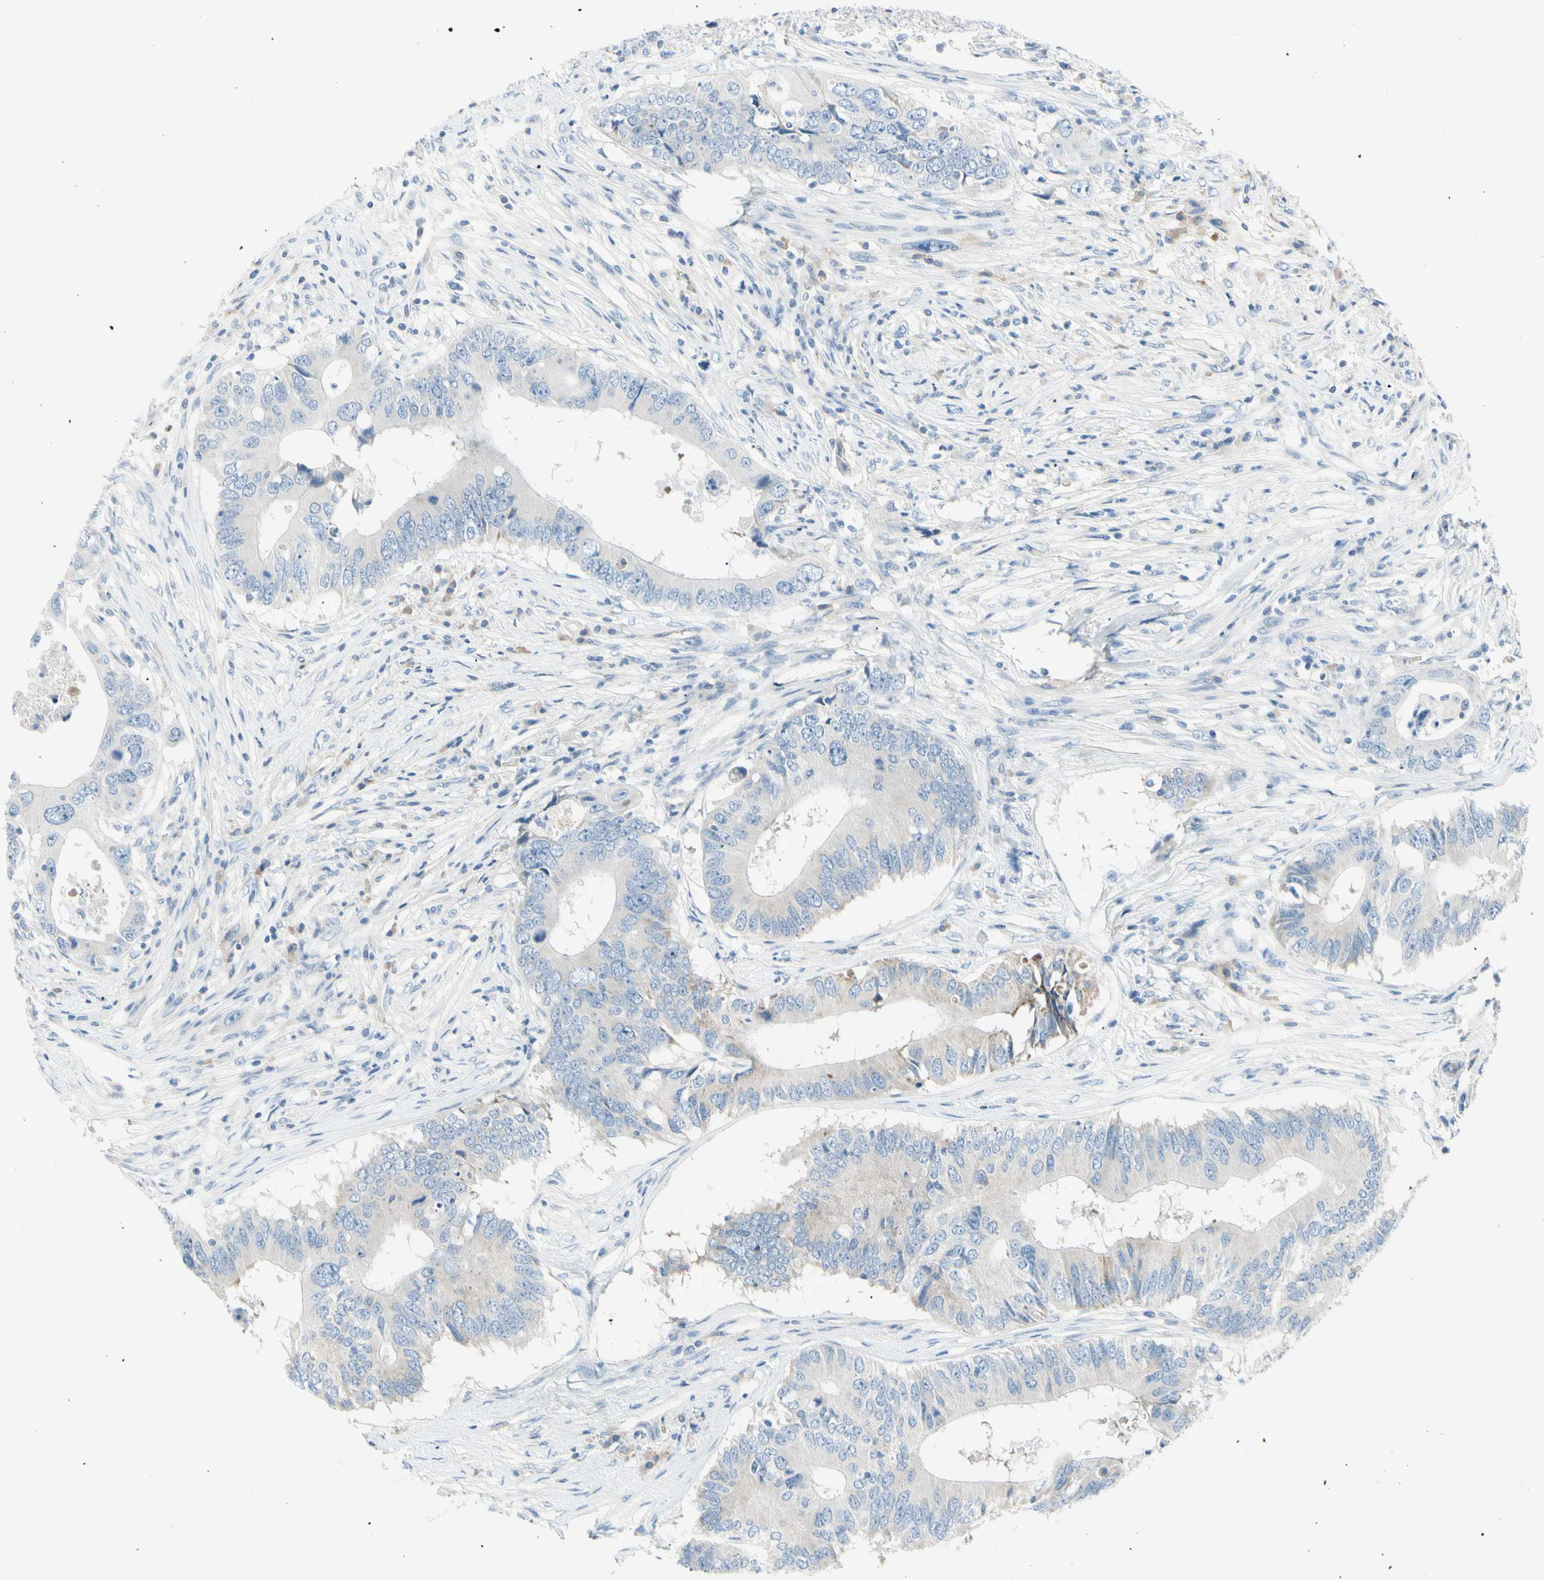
{"staining": {"intensity": "negative", "quantity": "none", "location": "none"}, "tissue": "colorectal cancer", "cell_type": "Tumor cells", "image_type": "cancer", "snomed": [{"axis": "morphology", "description": "Adenocarcinoma, NOS"}, {"axis": "topography", "description": "Colon"}], "caption": "Immunohistochemistry (IHC) histopathology image of human colorectal cancer (adenocarcinoma) stained for a protein (brown), which demonstrates no positivity in tumor cells. (Stains: DAB (3,3'-diaminobenzidine) immunohistochemistry with hematoxylin counter stain, Microscopy: brightfield microscopy at high magnification).", "gene": "SLC6A15", "patient": {"sex": "male", "age": 71}}